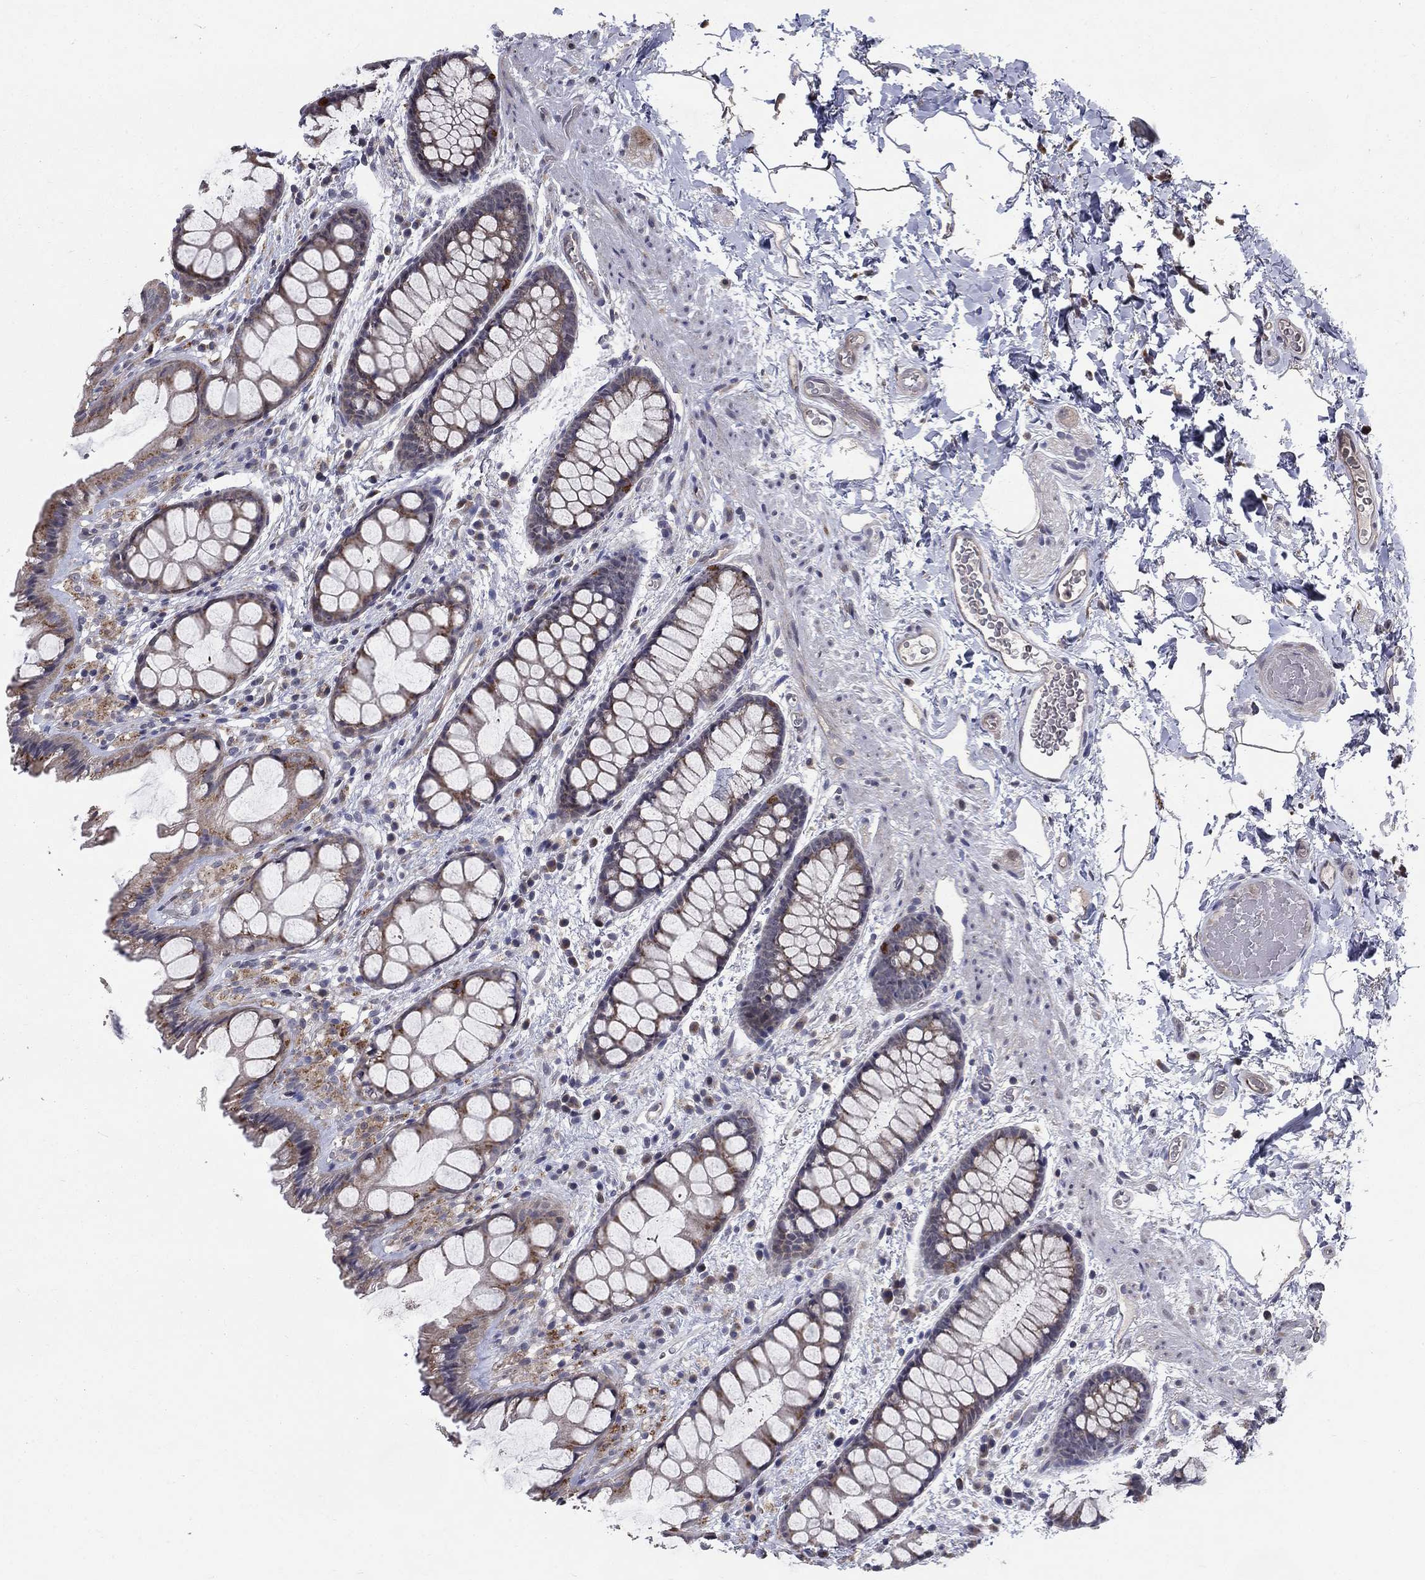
{"staining": {"intensity": "moderate", "quantity": "<25%", "location": "cytoplasmic/membranous"}, "tissue": "rectum", "cell_type": "Glandular cells", "image_type": "normal", "snomed": [{"axis": "morphology", "description": "Normal tissue, NOS"}, {"axis": "topography", "description": "Rectum"}], "caption": "A brown stain shows moderate cytoplasmic/membranous positivity of a protein in glandular cells of unremarkable human rectum. (brown staining indicates protein expression, while blue staining denotes nuclei).", "gene": "FAM3B", "patient": {"sex": "female", "age": 62}}